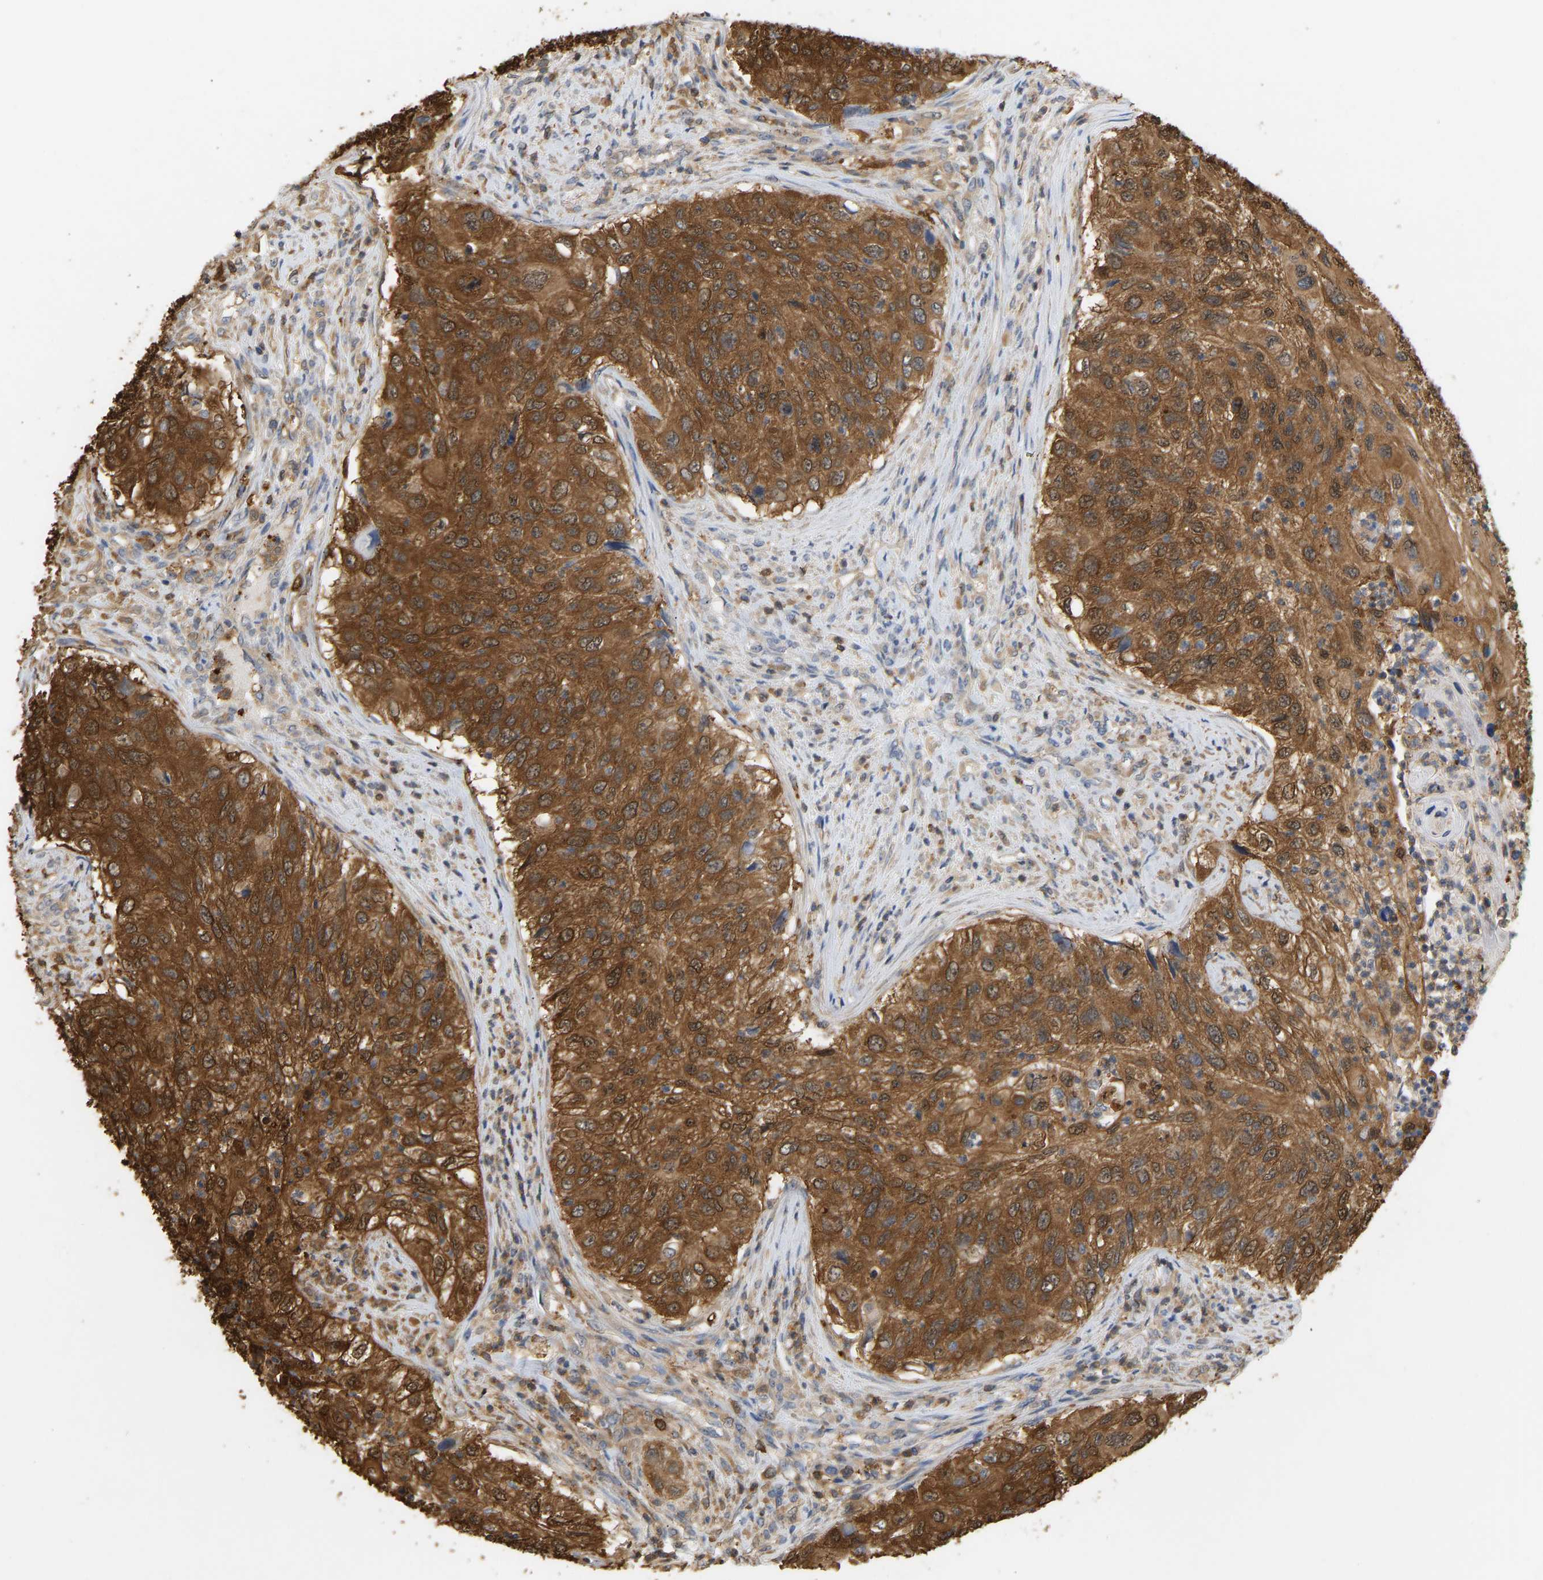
{"staining": {"intensity": "strong", "quantity": ">75%", "location": "cytoplasmic/membranous"}, "tissue": "urothelial cancer", "cell_type": "Tumor cells", "image_type": "cancer", "snomed": [{"axis": "morphology", "description": "Urothelial carcinoma, High grade"}, {"axis": "topography", "description": "Urinary bladder"}], "caption": "Brown immunohistochemical staining in urothelial cancer shows strong cytoplasmic/membranous expression in approximately >75% of tumor cells. The staining was performed using DAB (3,3'-diaminobenzidine), with brown indicating positive protein expression. Nuclei are stained blue with hematoxylin.", "gene": "ENO1", "patient": {"sex": "female", "age": 60}}